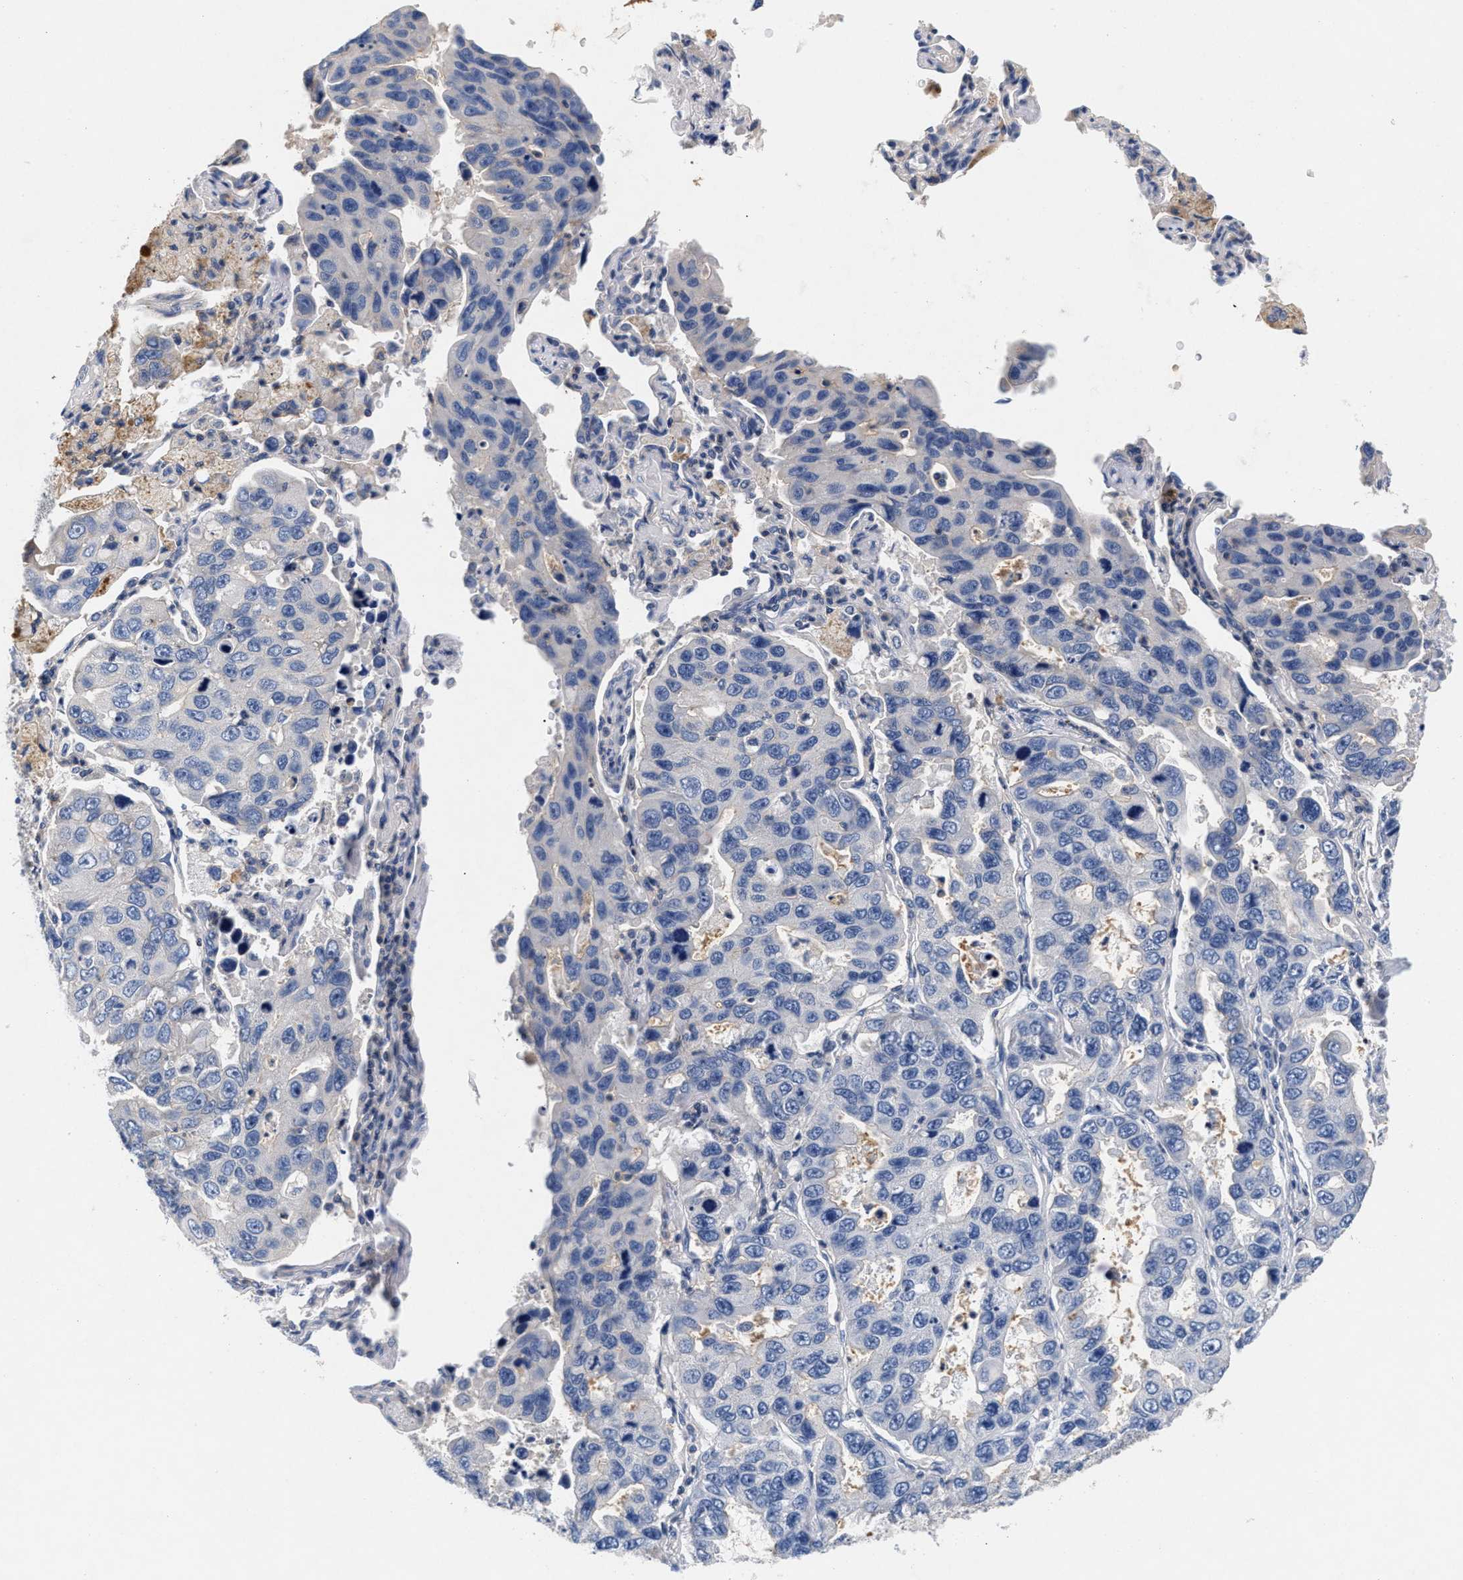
{"staining": {"intensity": "negative", "quantity": "none", "location": "none"}, "tissue": "lung cancer", "cell_type": "Tumor cells", "image_type": "cancer", "snomed": [{"axis": "morphology", "description": "Adenocarcinoma, NOS"}, {"axis": "topography", "description": "Lung"}], "caption": "Tumor cells show no significant protein staining in lung cancer.", "gene": "GNAI3", "patient": {"sex": "male", "age": 64}}